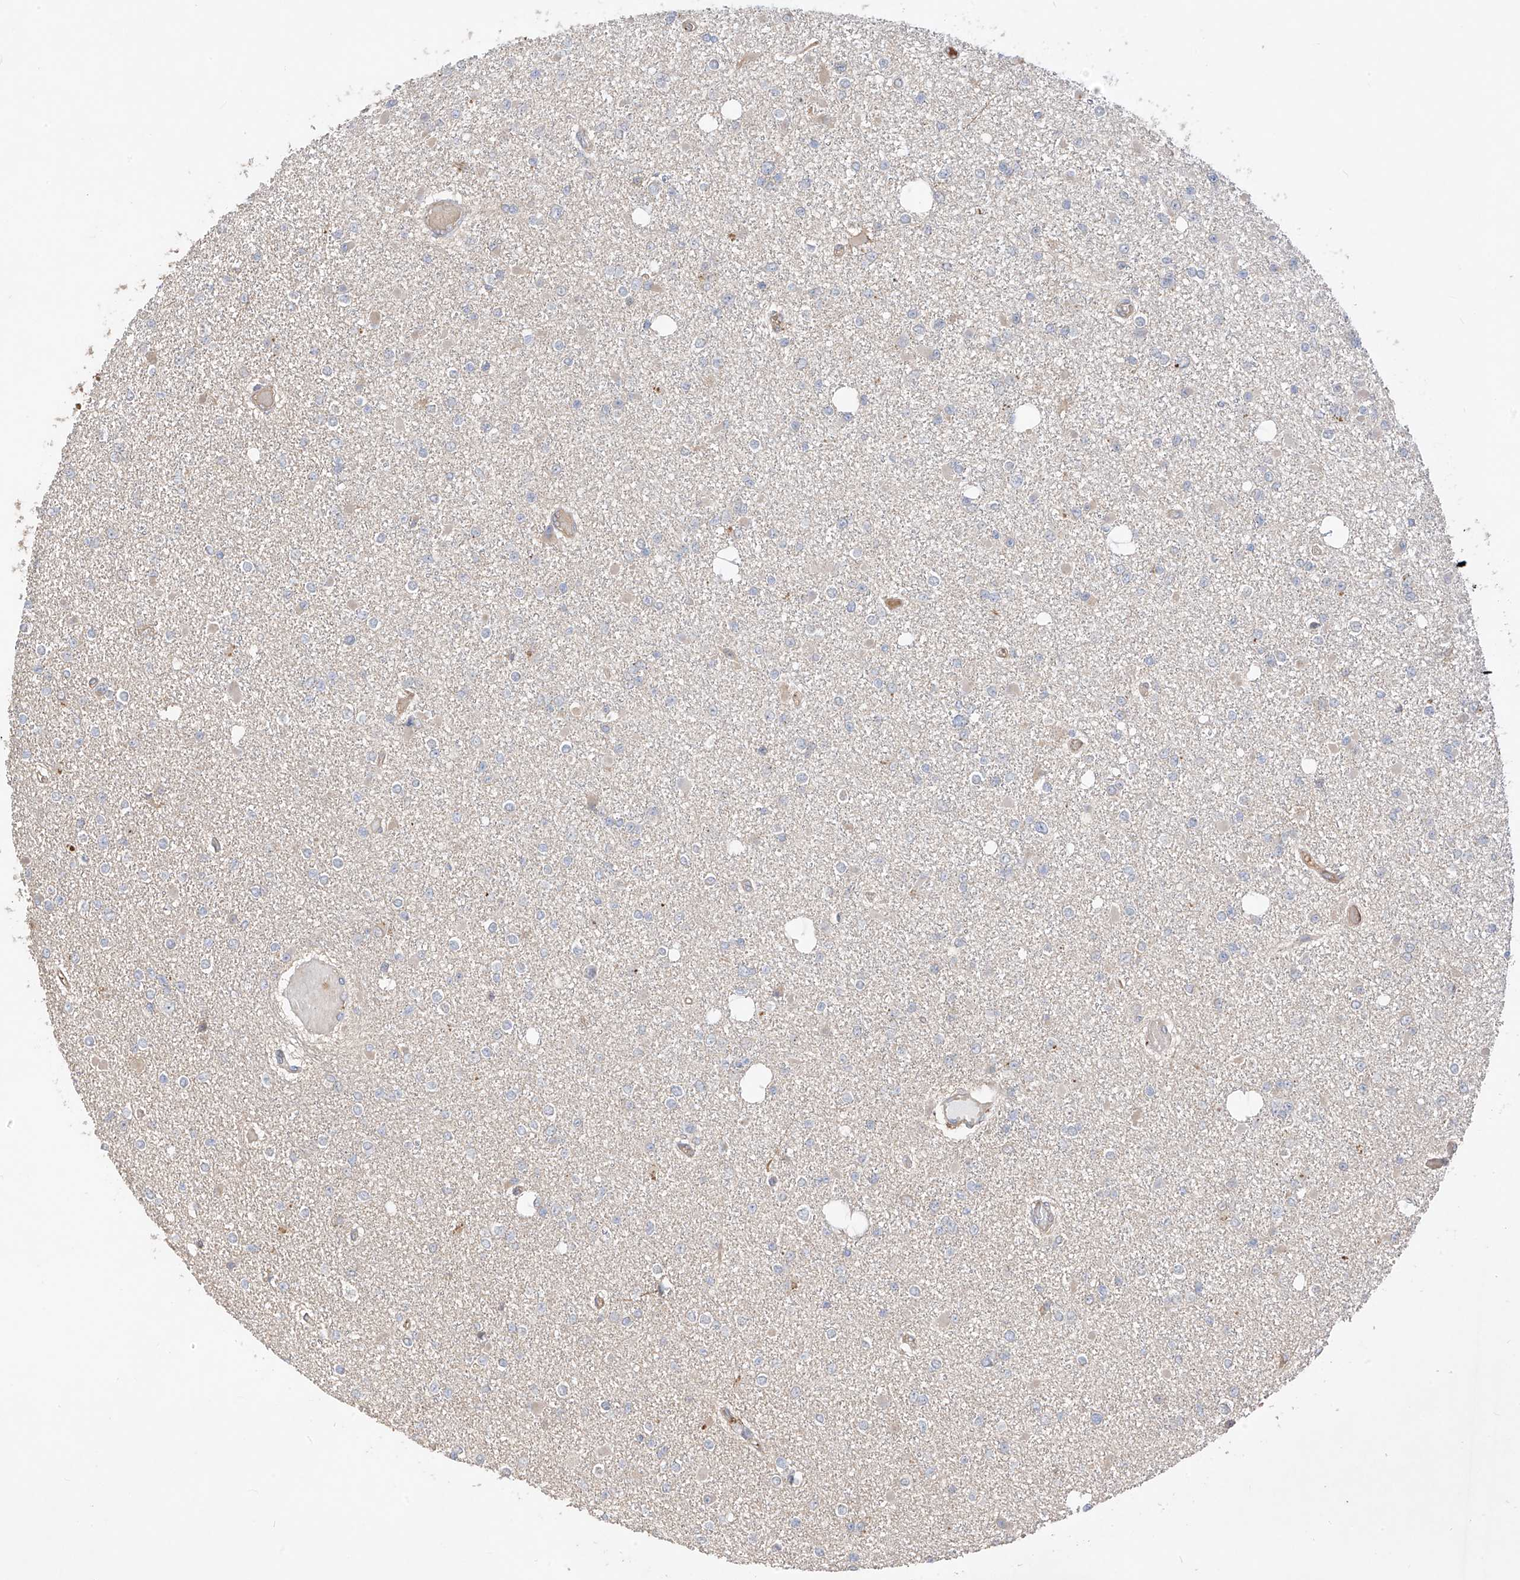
{"staining": {"intensity": "negative", "quantity": "none", "location": "none"}, "tissue": "glioma", "cell_type": "Tumor cells", "image_type": "cancer", "snomed": [{"axis": "morphology", "description": "Glioma, malignant, Low grade"}, {"axis": "topography", "description": "Brain"}], "caption": "Immunohistochemistry (IHC) histopathology image of neoplastic tissue: glioma stained with DAB (3,3'-diaminobenzidine) exhibits no significant protein staining in tumor cells.", "gene": "CACNA2D4", "patient": {"sex": "female", "age": 22}}